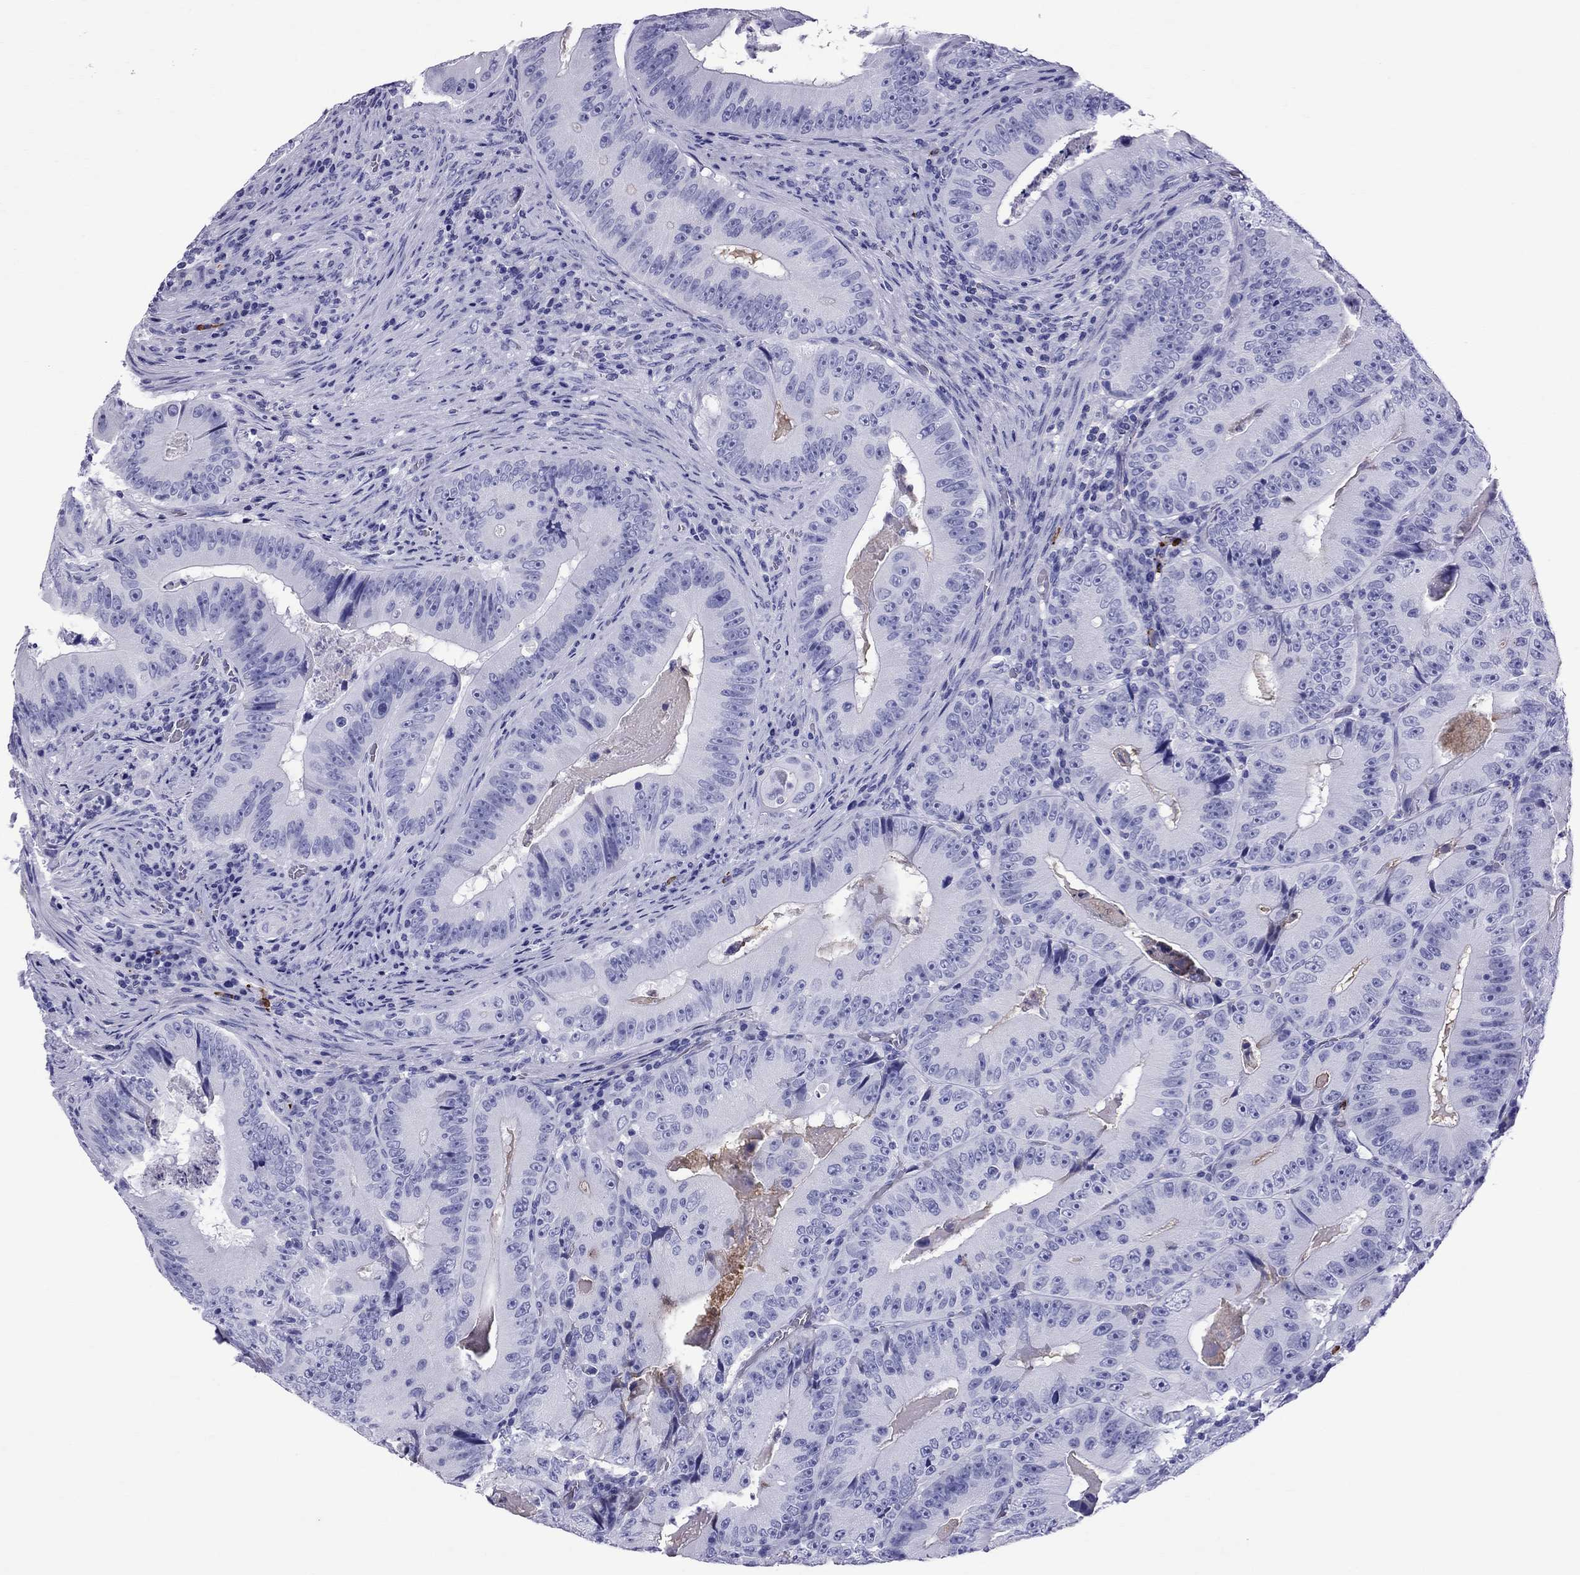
{"staining": {"intensity": "negative", "quantity": "none", "location": "none"}, "tissue": "colorectal cancer", "cell_type": "Tumor cells", "image_type": "cancer", "snomed": [{"axis": "morphology", "description": "Adenocarcinoma, NOS"}, {"axis": "topography", "description": "Colon"}], "caption": "Image shows no protein expression in tumor cells of colorectal adenocarcinoma tissue.", "gene": "SCART1", "patient": {"sex": "female", "age": 86}}